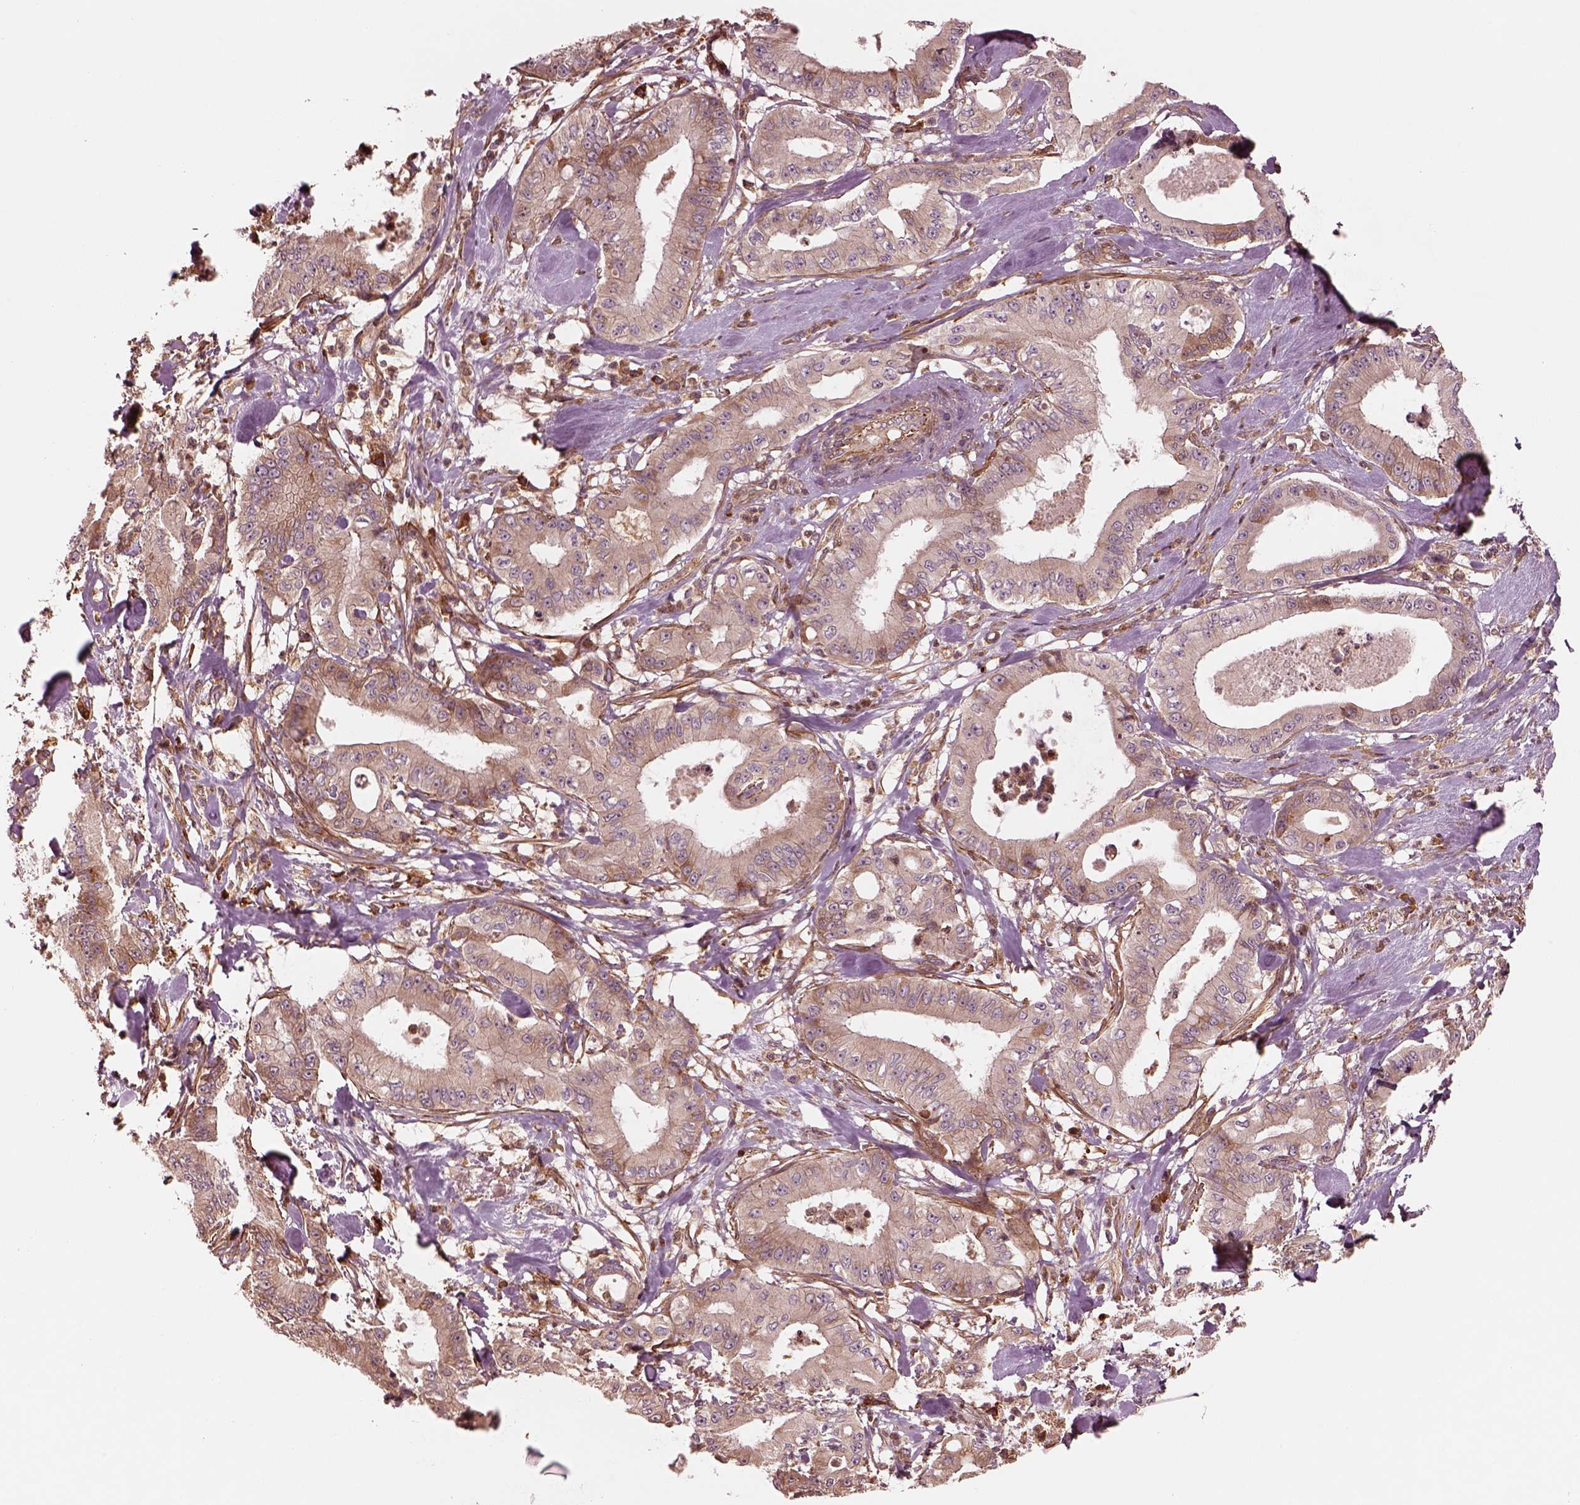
{"staining": {"intensity": "weak", "quantity": "25%-75%", "location": "cytoplasmic/membranous"}, "tissue": "pancreatic cancer", "cell_type": "Tumor cells", "image_type": "cancer", "snomed": [{"axis": "morphology", "description": "Adenocarcinoma, NOS"}, {"axis": "topography", "description": "Pancreas"}], "caption": "Pancreatic cancer was stained to show a protein in brown. There is low levels of weak cytoplasmic/membranous positivity in about 25%-75% of tumor cells.", "gene": "ASCC2", "patient": {"sex": "male", "age": 71}}